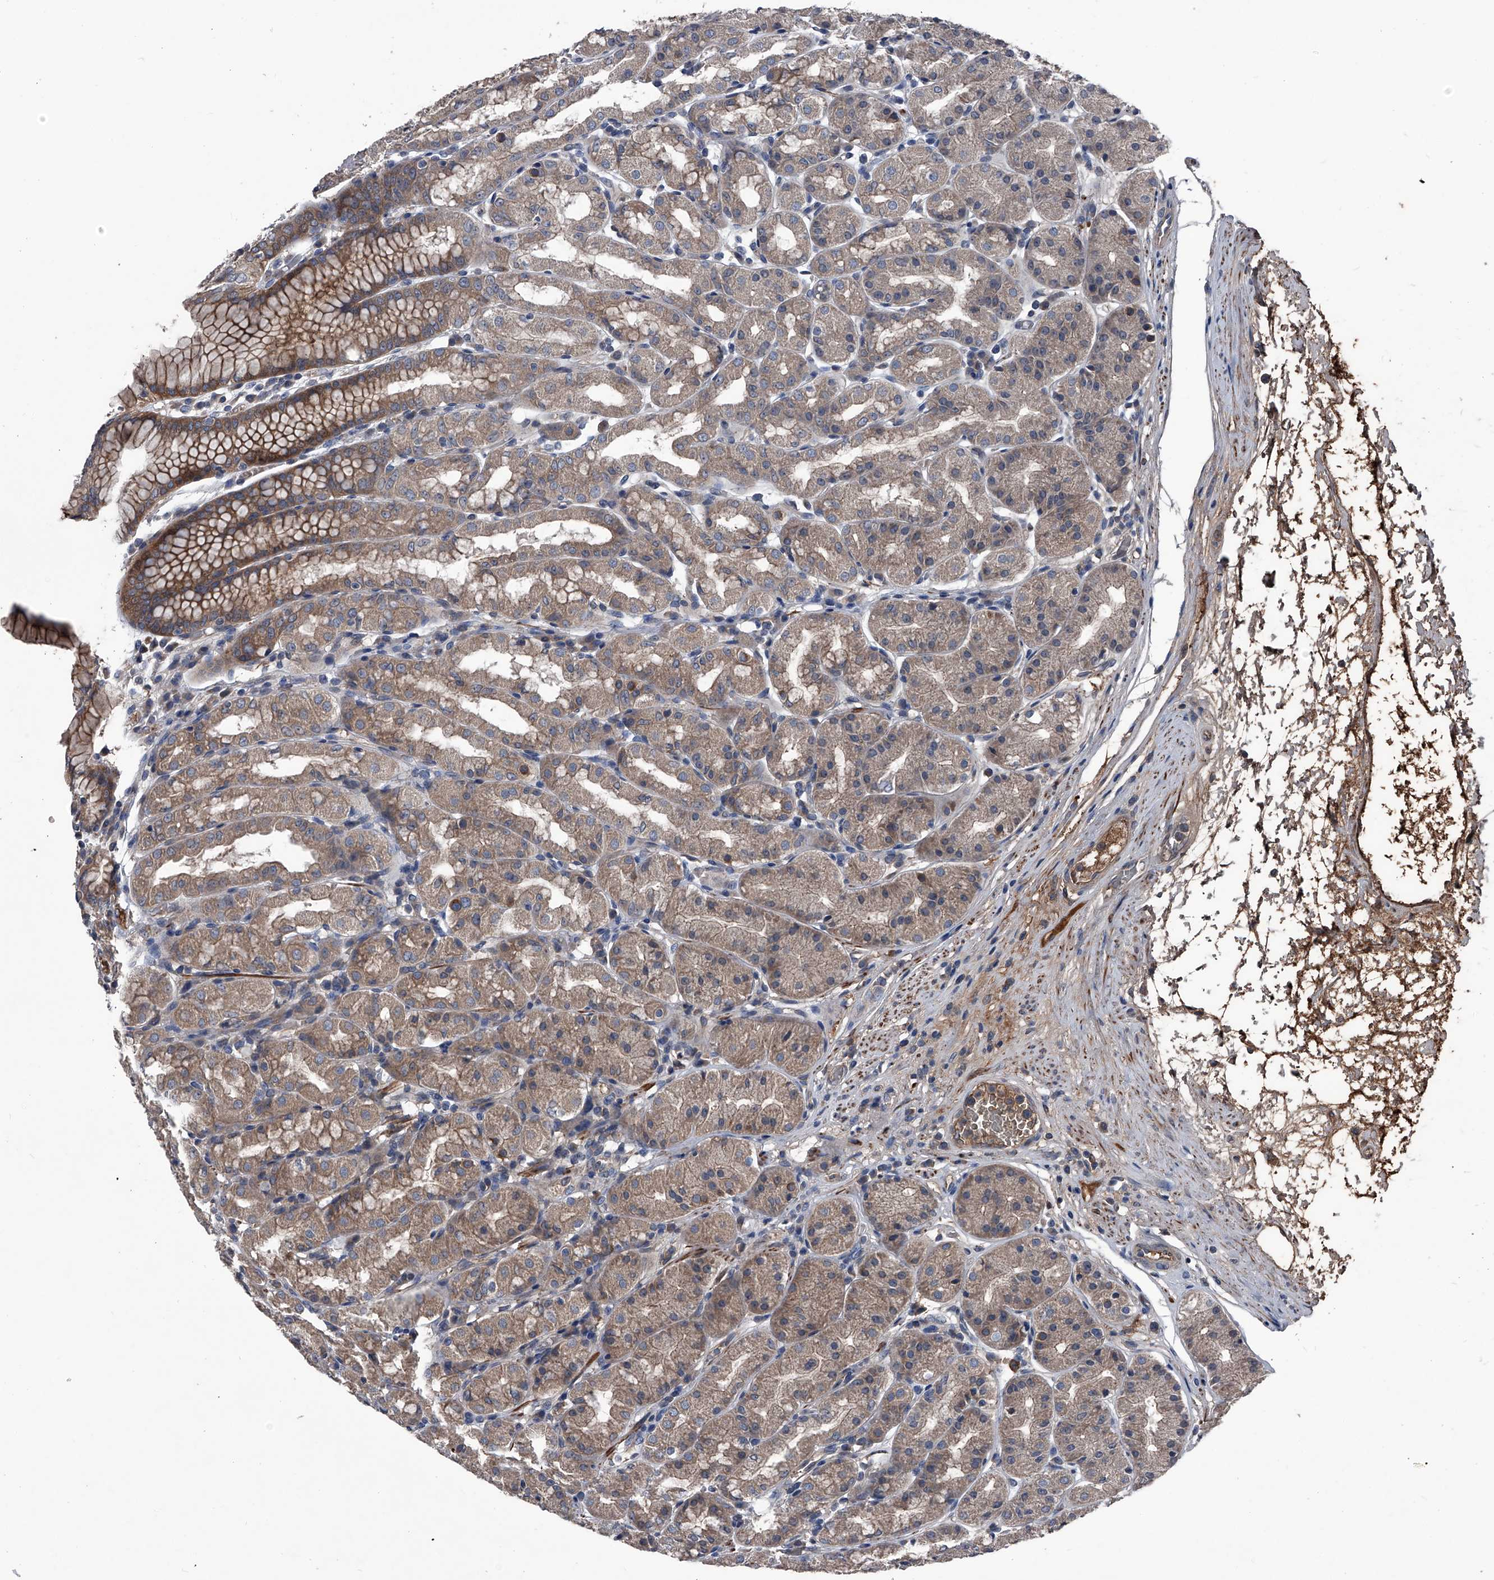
{"staining": {"intensity": "moderate", "quantity": "25%-75%", "location": "cytoplasmic/membranous"}, "tissue": "stomach", "cell_type": "Glandular cells", "image_type": "normal", "snomed": [{"axis": "morphology", "description": "Normal tissue, NOS"}, {"axis": "topography", "description": "Stomach"}, {"axis": "topography", "description": "Stomach, lower"}], "caption": "Stomach stained with DAB immunohistochemistry exhibits medium levels of moderate cytoplasmic/membranous expression in about 25%-75% of glandular cells.", "gene": "KIF13A", "patient": {"sex": "female", "age": 56}}